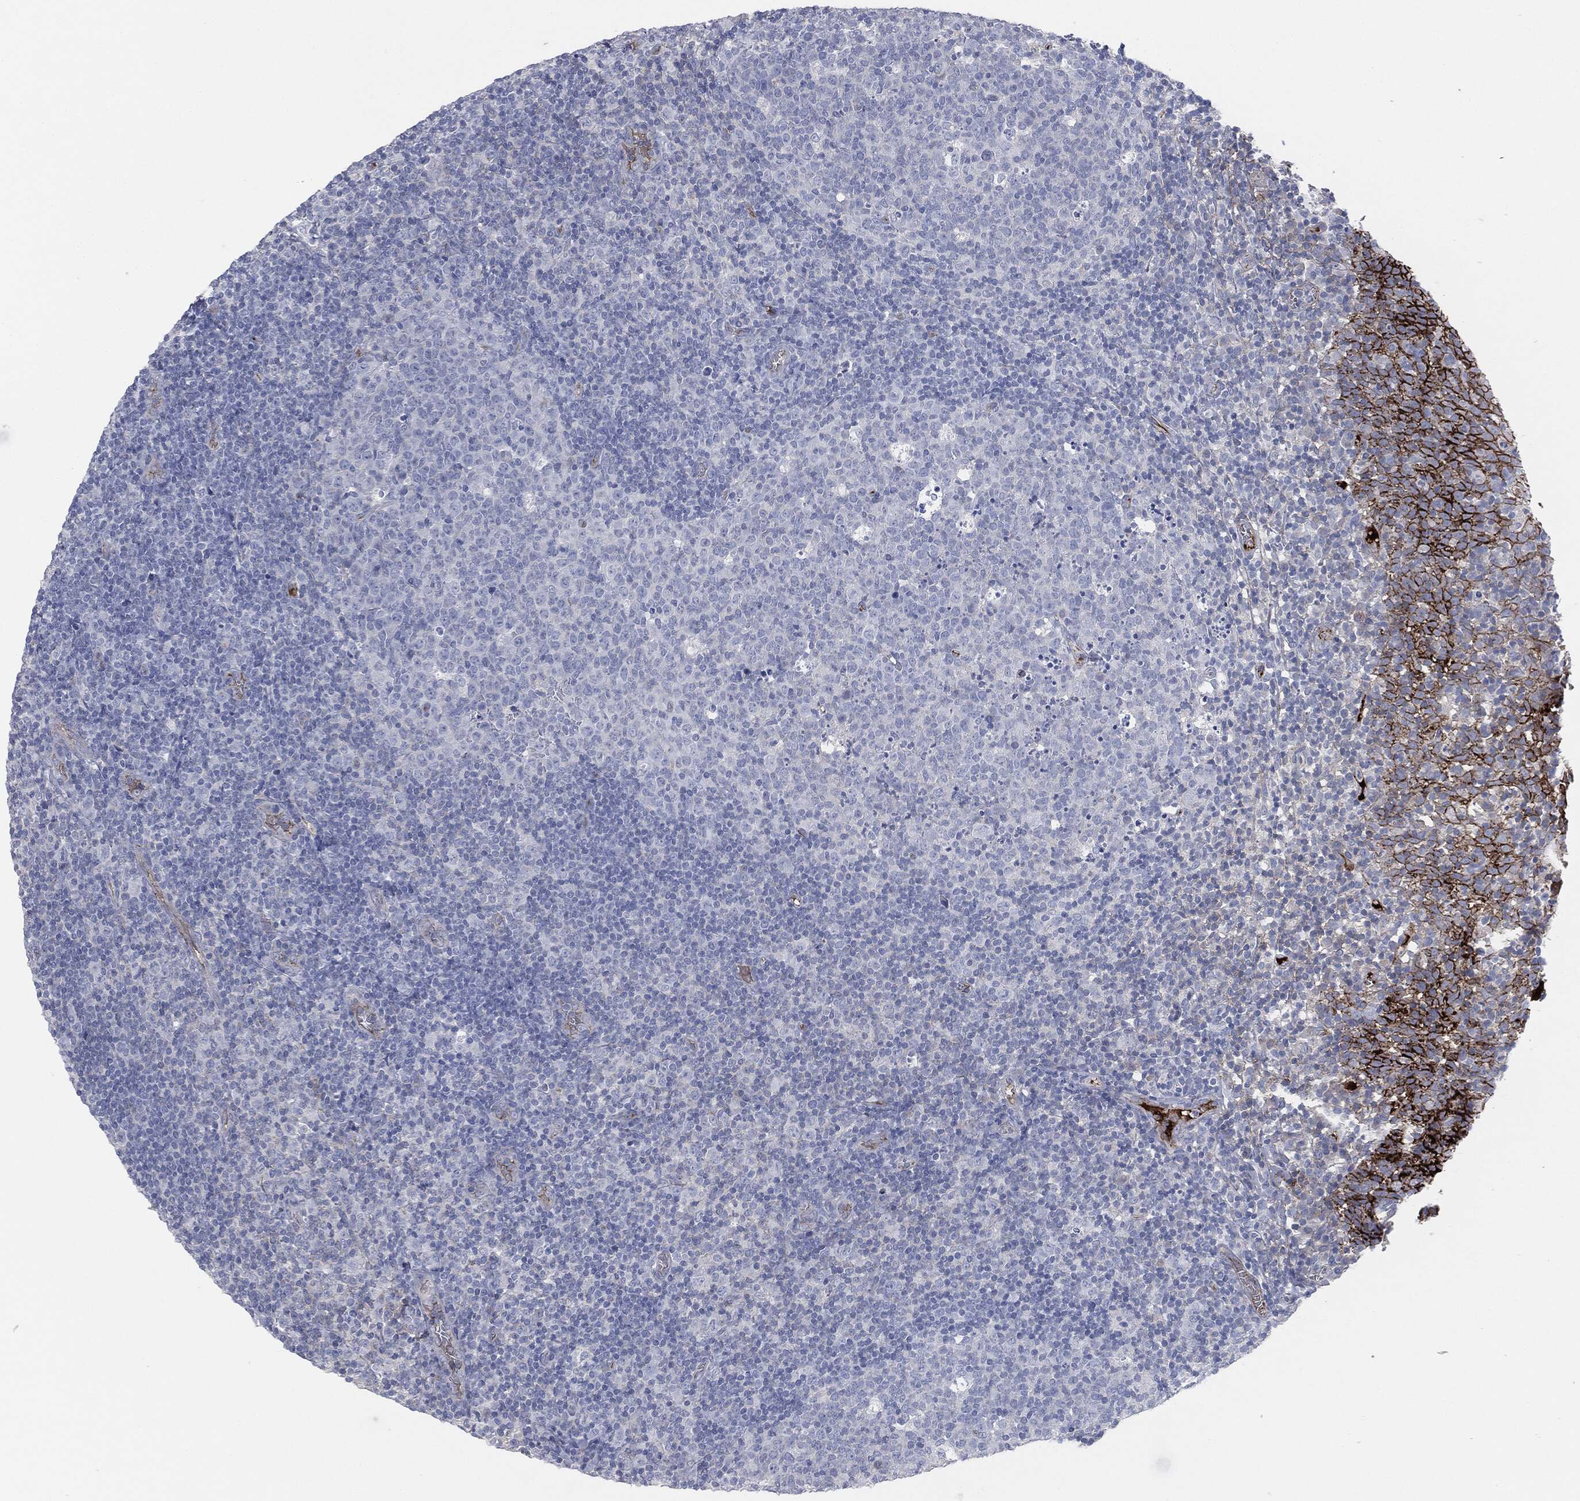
{"staining": {"intensity": "negative", "quantity": "none", "location": "none"}, "tissue": "tonsil", "cell_type": "Germinal center cells", "image_type": "normal", "snomed": [{"axis": "morphology", "description": "Normal tissue, NOS"}, {"axis": "topography", "description": "Tonsil"}], "caption": "This is an immunohistochemistry (IHC) histopathology image of benign tonsil. There is no positivity in germinal center cells.", "gene": "APOB", "patient": {"sex": "female", "age": 5}}